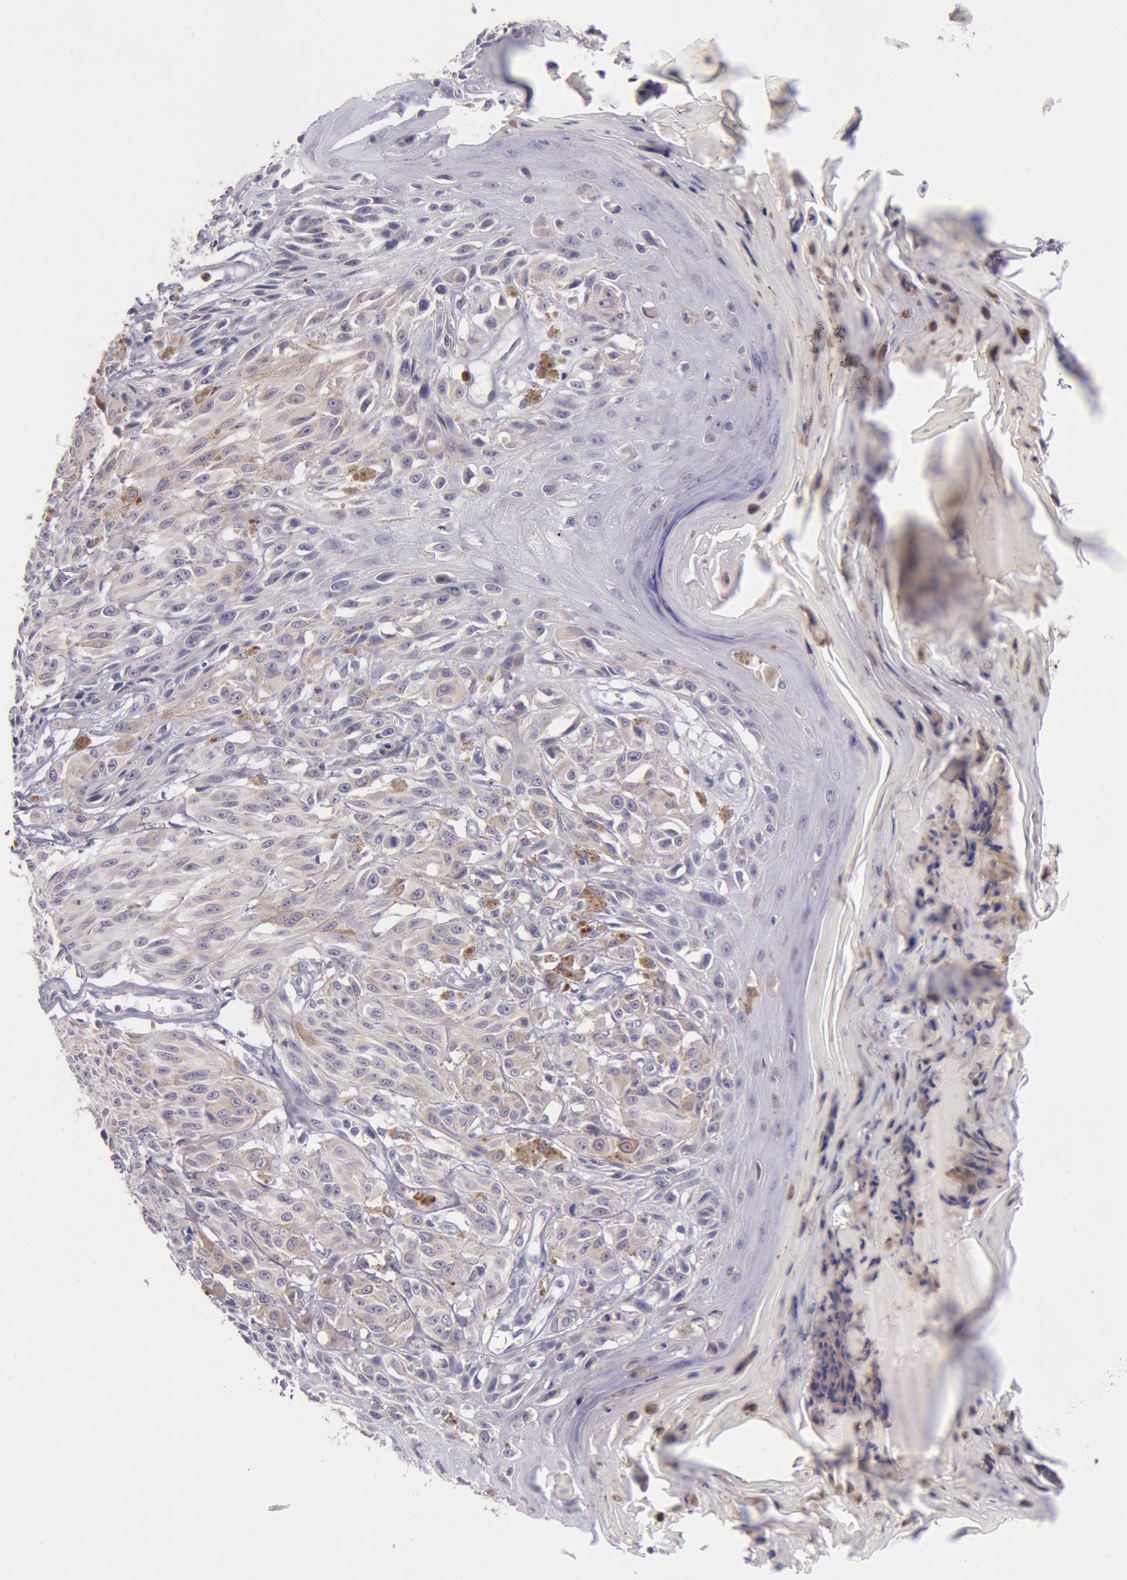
{"staining": {"intensity": "negative", "quantity": "none", "location": "none"}, "tissue": "melanoma", "cell_type": "Tumor cells", "image_type": "cancer", "snomed": [{"axis": "morphology", "description": "Malignant melanoma, NOS"}, {"axis": "topography", "description": "Skin"}], "caption": "This is an immunohistochemistry (IHC) histopathology image of human malignant melanoma. There is no staining in tumor cells.", "gene": "KDM6A", "patient": {"sex": "female", "age": 77}}